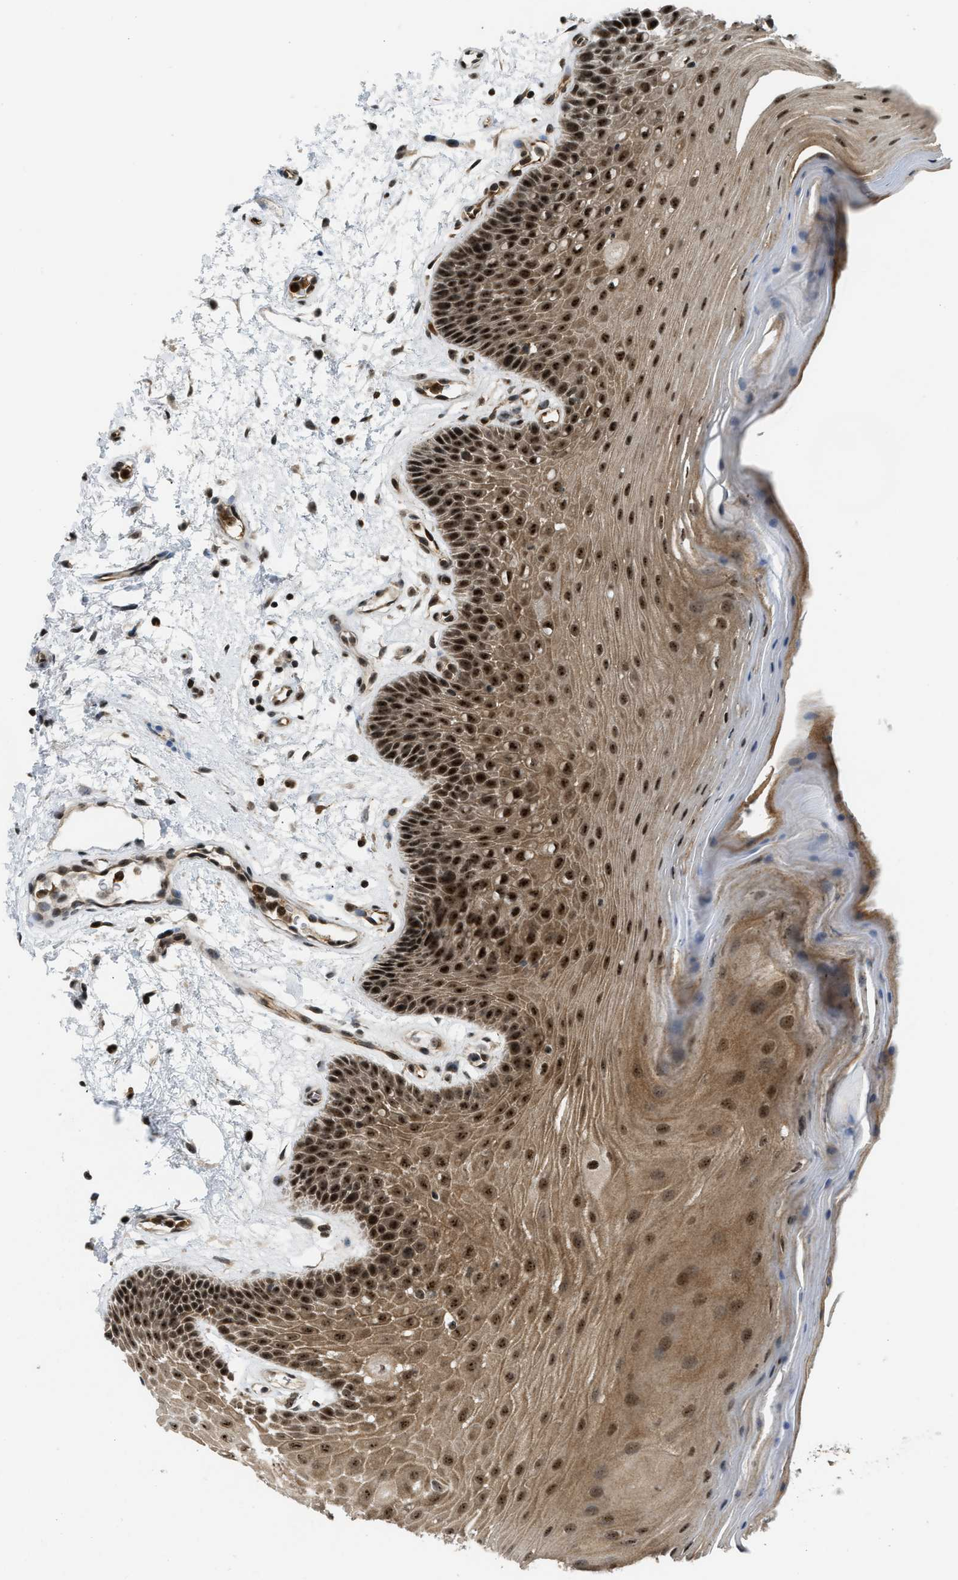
{"staining": {"intensity": "strong", "quantity": ">75%", "location": "cytoplasmic/membranous,nuclear"}, "tissue": "oral mucosa", "cell_type": "Squamous epithelial cells", "image_type": "normal", "snomed": [{"axis": "morphology", "description": "Normal tissue, NOS"}, {"axis": "morphology", "description": "Squamous cell carcinoma, NOS"}, {"axis": "topography", "description": "Oral tissue"}, {"axis": "topography", "description": "Head-Neck"}], "caption": "Immunohistochemistry micrograph of normal oral mucosa: human oral mucosa stained using IHC shows high levels of strong protein expression localized specifically in the cytoplasmic/membranous,nuclear of squamous epithelial cells, appearing as a cytoplasmic/membranous,nuclear brown color.", "gene": "E2F1", "patient": {"sex": "male", "age": 71}}